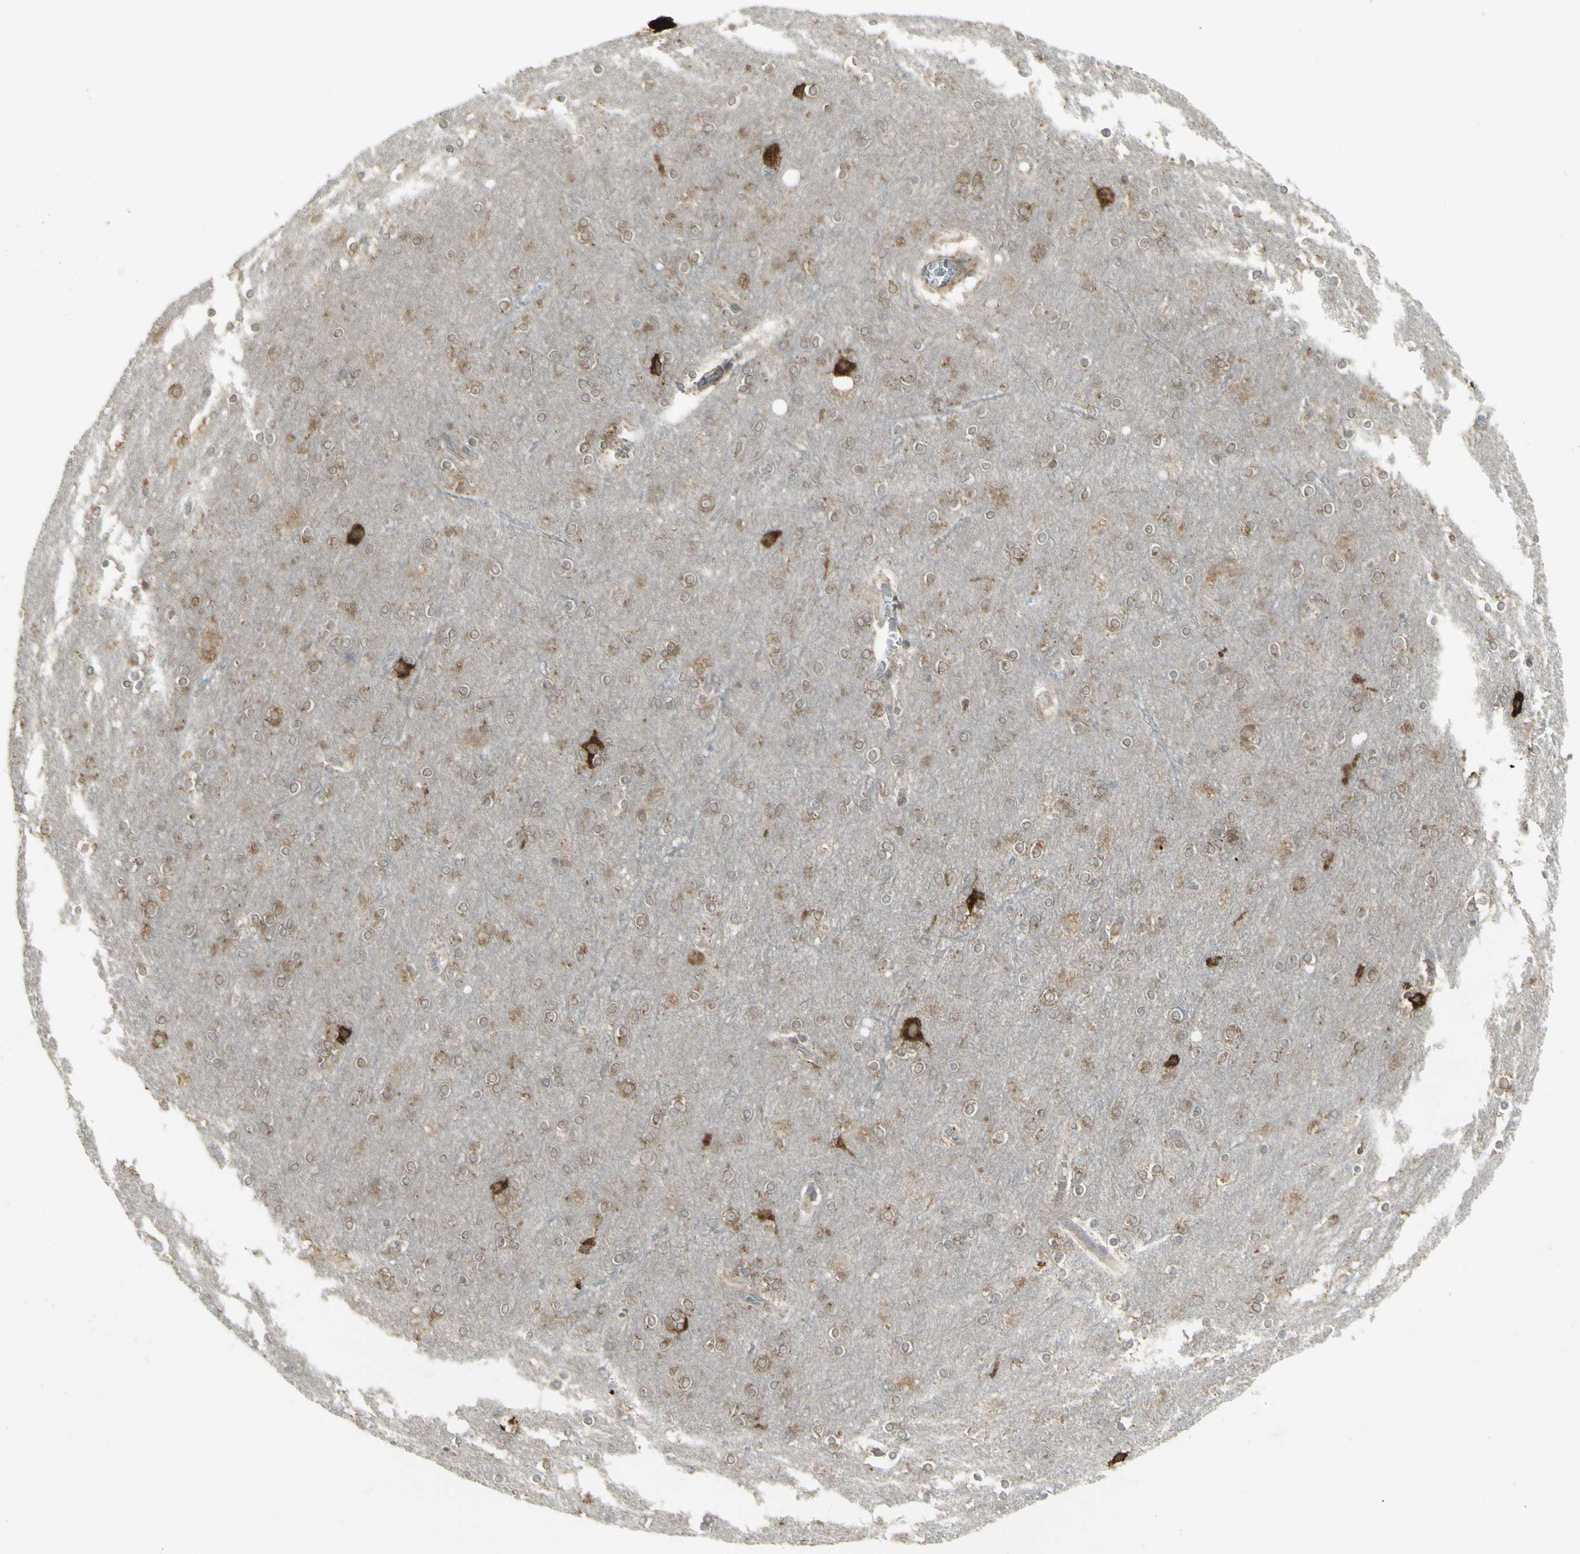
{"staining": {"intensity": "weak", "quantity": ">75%", "location": "cytoplasmic/membranous"}, "tissue": "cerebral cortex", "cell_type": "Endothelial cells", "image_type": "normal", "snomed": [{"axis": "morphology", "description": "Normal tissue, NOS"}, {"axis": "topography", "description": "Cerebral cortex"}], "caption": "Brown immunohistochemical staining in normal human cerebral cortex exhibits weak cytoplasmic/membranous positivity in approximately >75% of endothelial cells. (IHC, brightfield microscopy, high magnification).", "gene": "FKBP3", "patient": {"sex": "female", "age": 54}}